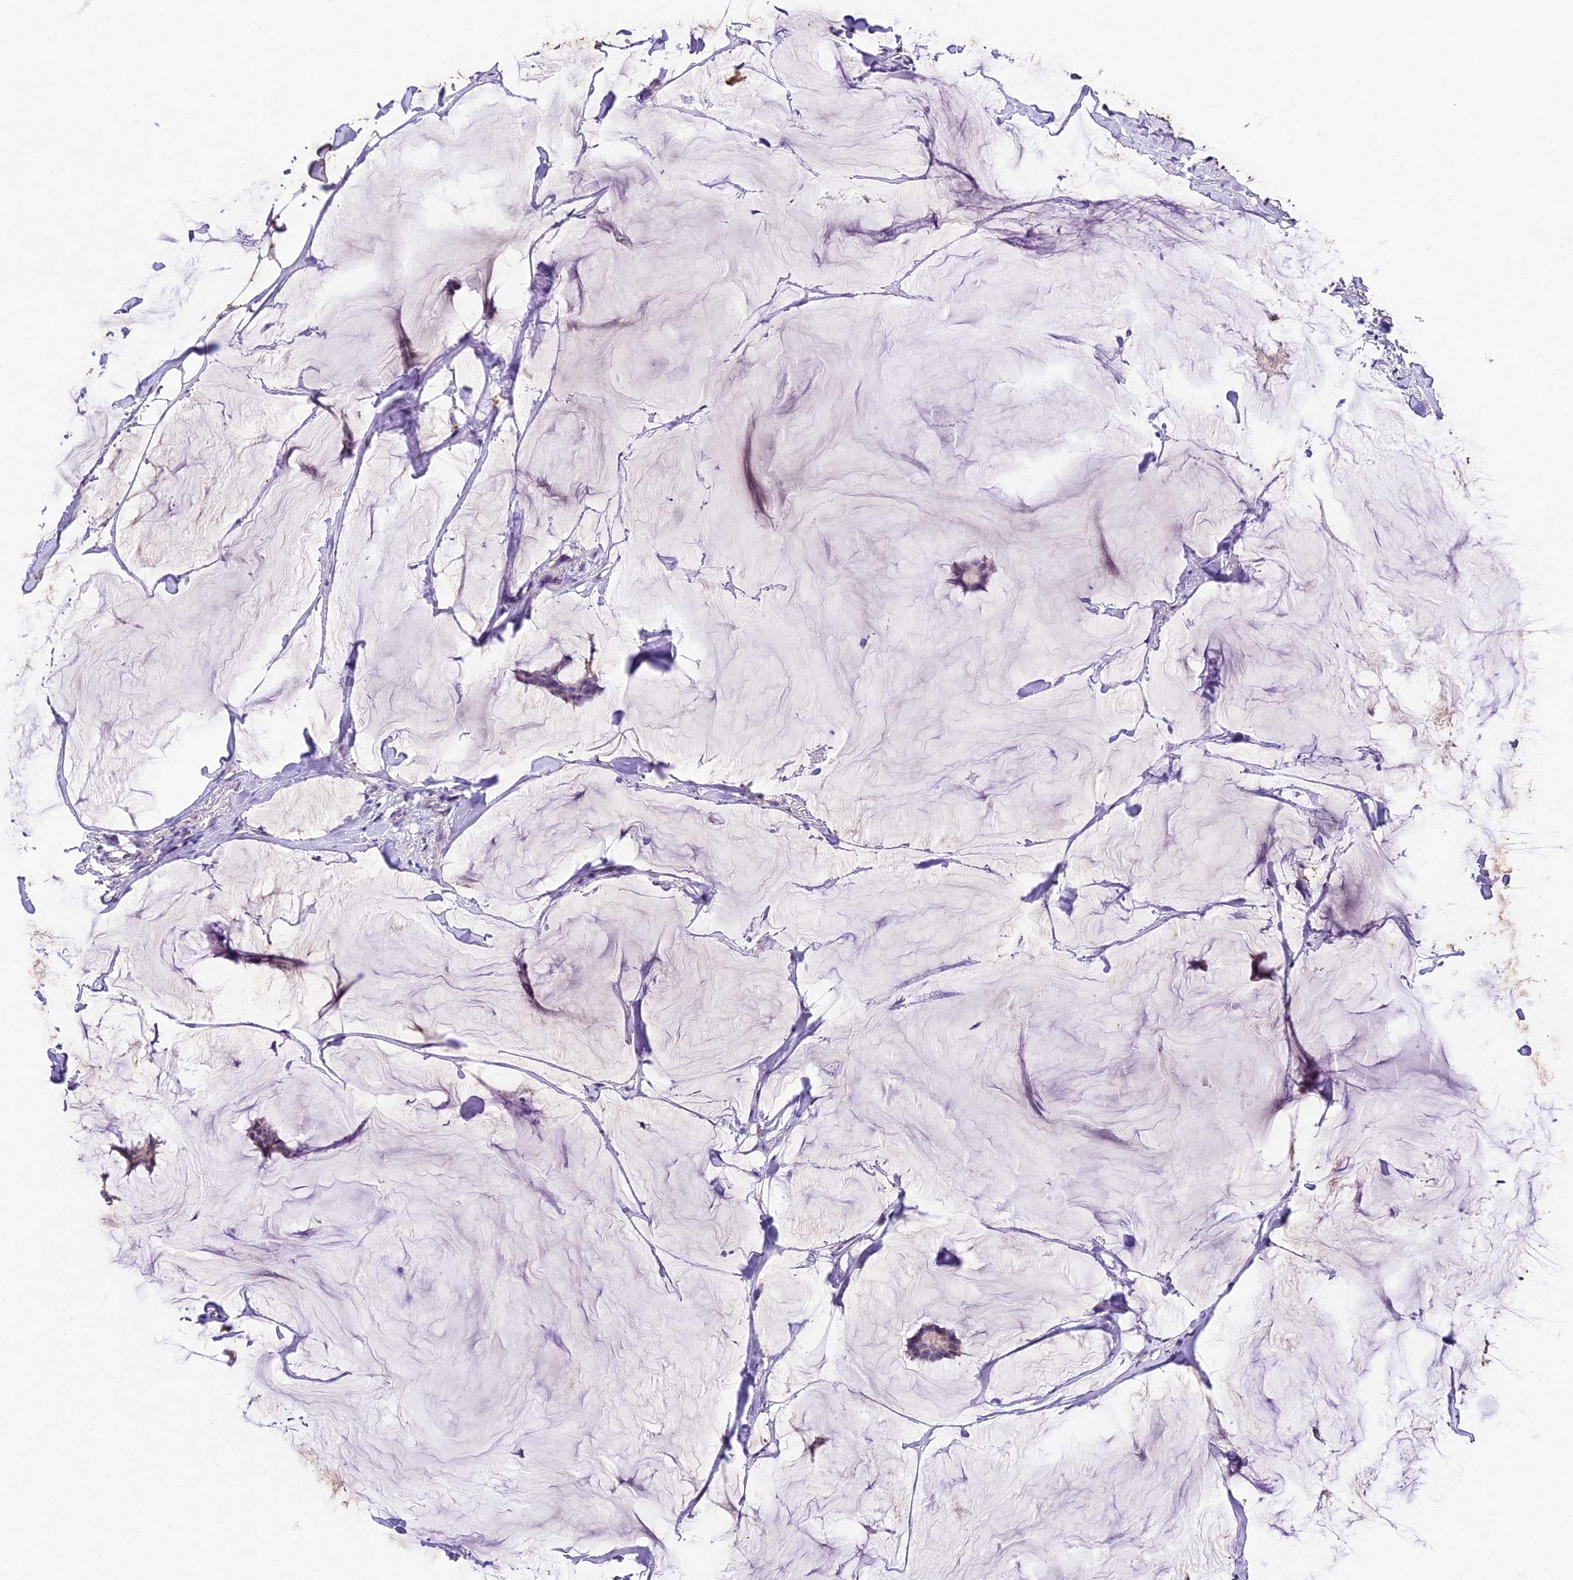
{"staining": {"intensity": "negative", "quantity": "none", "location": "none"}, "tissue": "breast cancer", "cell_type": "Tumor cells", "image_type": "cancer", "snomed": [{"axis": "morphology", "description": "Duct carcinoma"}, {"axis": "topography", "description": "Breast"}], "caption": "This is an IHC histopathology image of breast cancer. There is no expression in tumor cells.", "gene": "IFT140", "patient": {"sex": "female", "age": 93}}